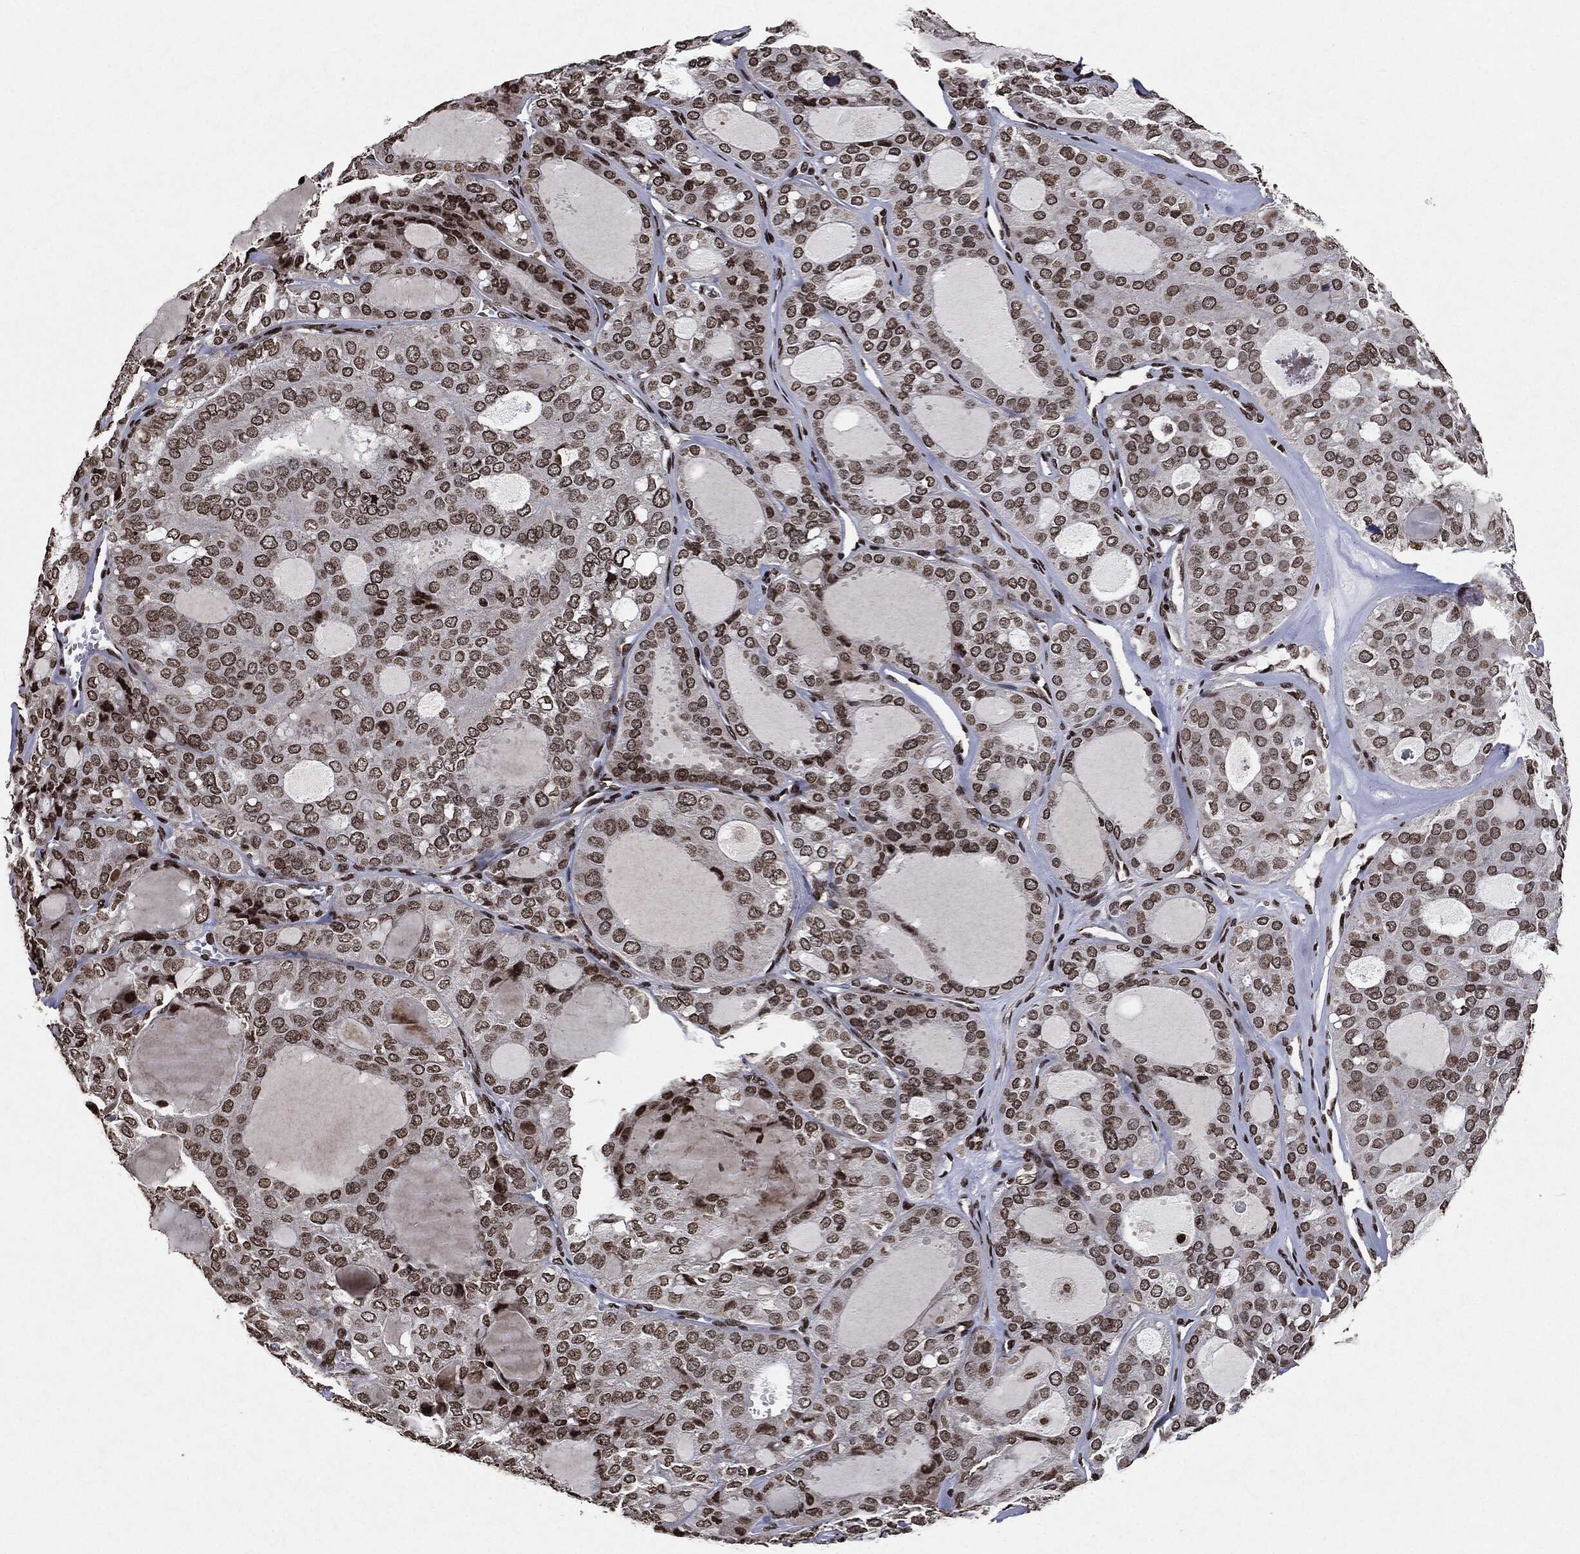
{"staining": {"intensity": "moderate", "quantity": "25%-75%", "location": "nuclear"}, "tissue": "thyroid cancer", "cell_type": "Tumor cells", "image_type": "cancer", "snomed": [{"axis": "morphology", "description": "Follicular adenoma carcinoma, NOS"}, {"axis": "topography", "description": "Thyroid gland"}], "caption": "Protein staining of thyroid follicular adenoma carcinoma tissue shows moderate nuclear expression in about 25%-75% of tumor cells. The protein of interest is shown in brown color, while the nuclei are stained blue.", "gene": "JUN", "patient": {"sex": "male", "age": 75}}